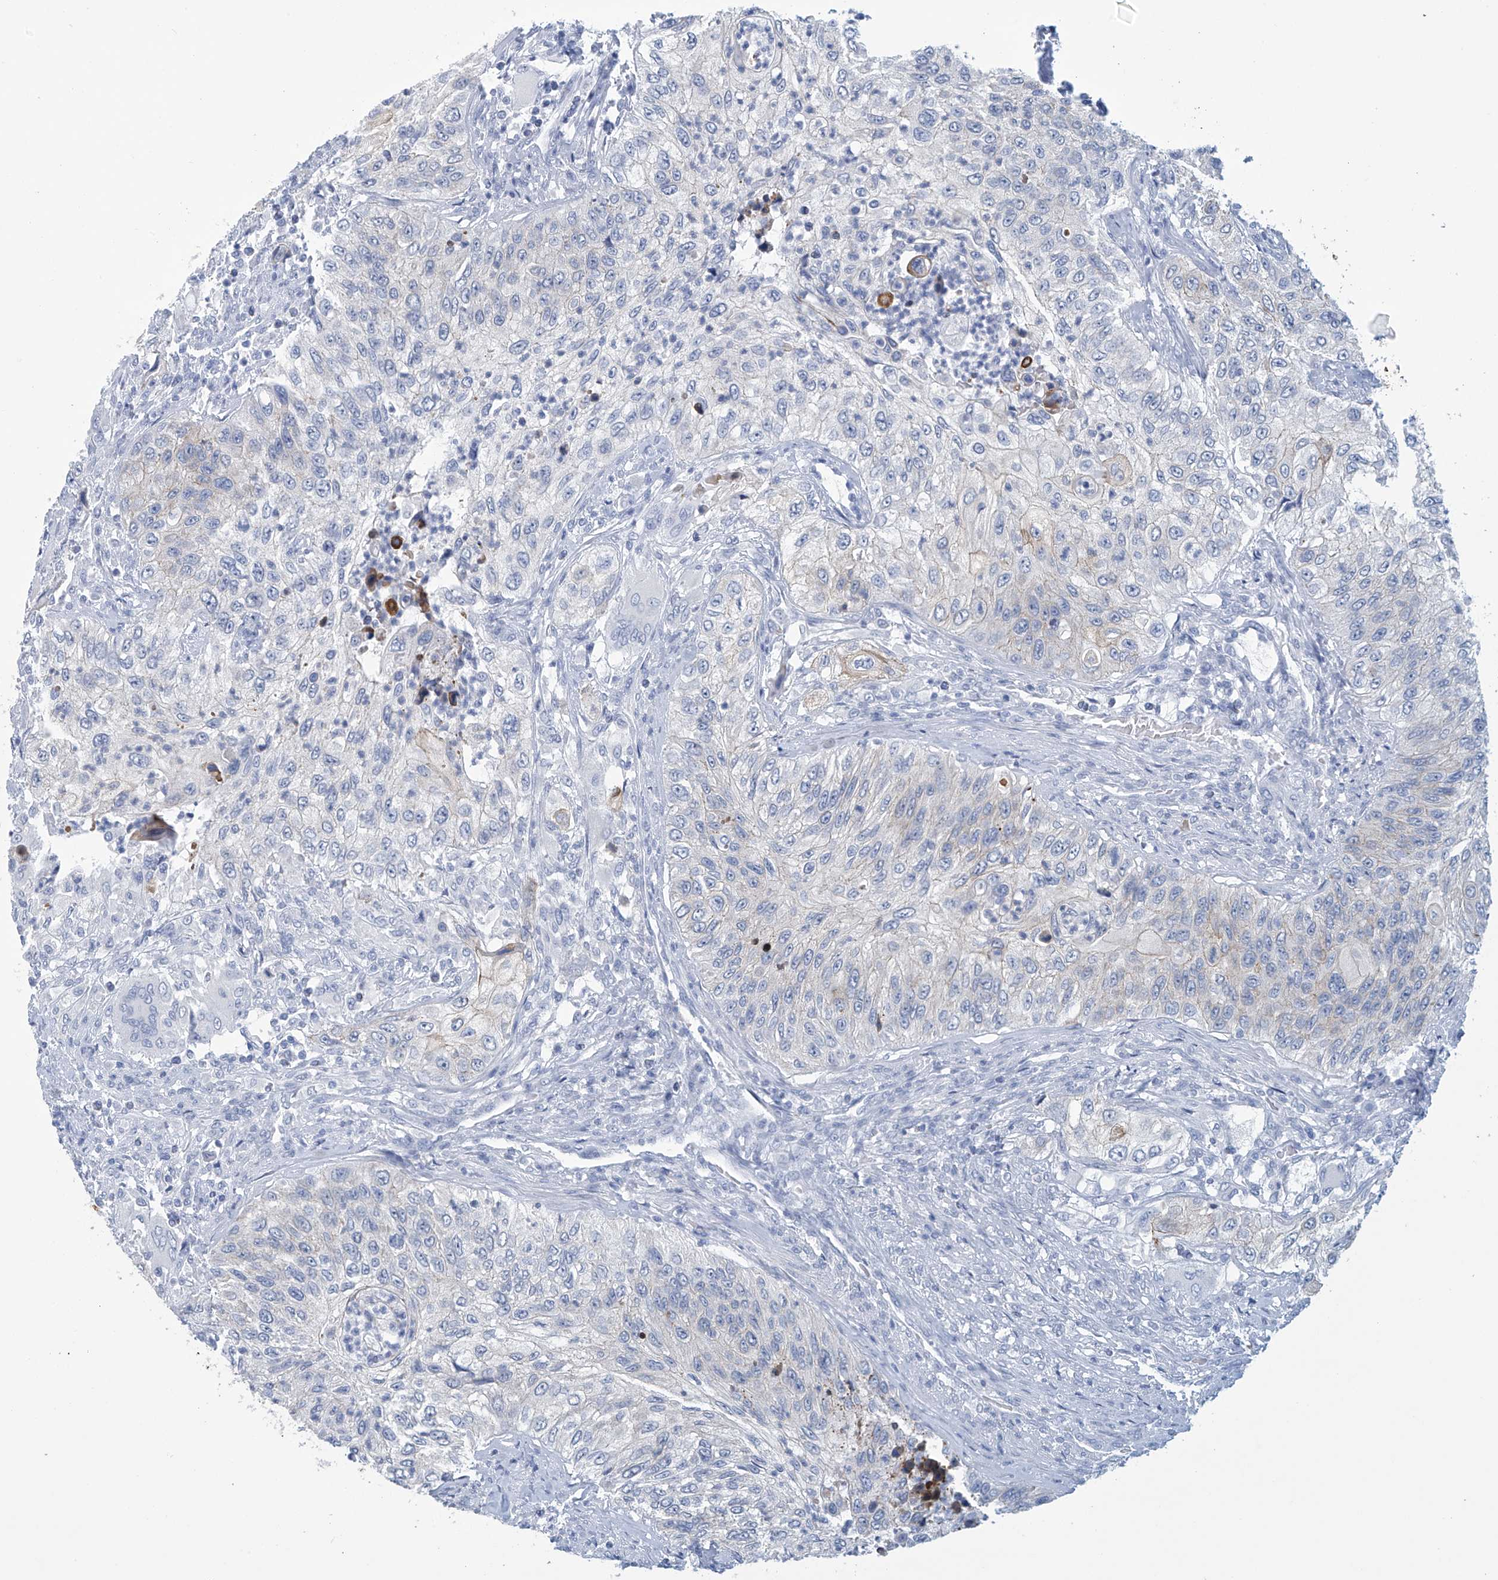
{"staining": {"intensity": "negative", "quantity": "none", "location": "none"}, "tissue": "urothelial cancer", "cell_type": "Tumor cells", "image_type": "cancer", "snomed": [{"axis": "morphology", "description": "Urothelial carcinoma, High grade"}, {"axis": "topography", "description": "Urinary bladder"}], "caption": "IHC of high-grade urothelial carcinoma shows no expression in tumor cells. The staining was performed using DAB (3,3'-diaminobenzidine) to visualize the protein expression in brown, while the nuclei were stained in blue with hematoxylin (Magnification: 20x).", "gene": "DSP", "patient": {"sex": "female", "age": 60}}